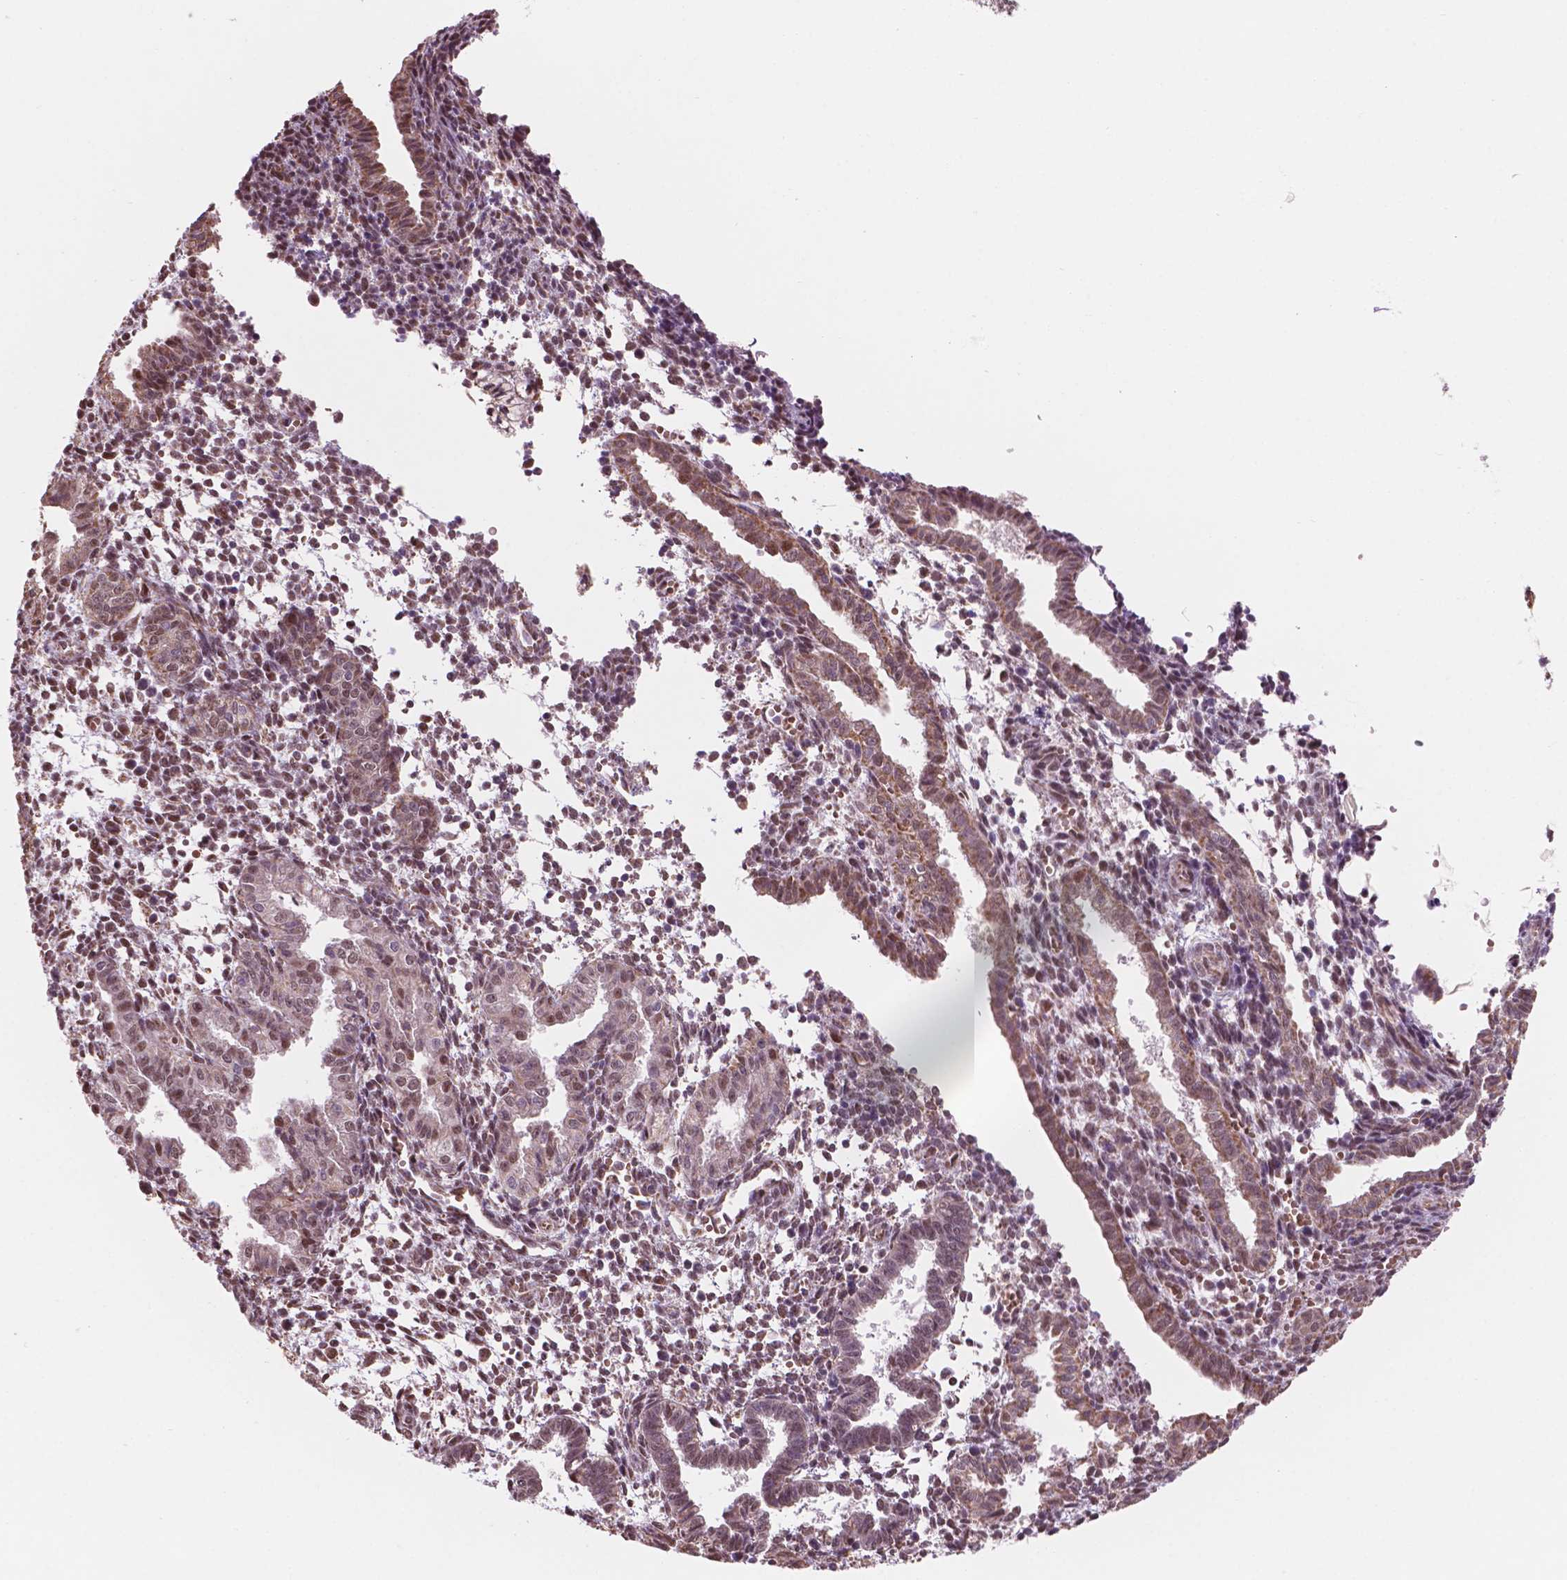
{"staining": {"intensity": "moderate", "quantity": "25%-75%", "location": "cytoplasmic/membranous,nuclear"}, "tissue": "endometrium", "cell_type": "Cells in endometrial stroma", "image_type": "normal", "snomed": [{"axis": "morphology", "description": "Normal tissue, NOS"}, {"axis": "topography", "description": "Endometrium"}], "caption": "Unremarkable endometrium exhibits moderate cytoplasmic/membranous,nuclear positivity in approximately 25%-75% of cells in endometrial stroma, visualized by immunohistochemistry. The staining was performed using DAB, with brown indicating positive protein expression. Nuclei are stained blue with hematoxylin.", "gene": "NDUFA10", "patient": {"sex": "female", "age": 37}}